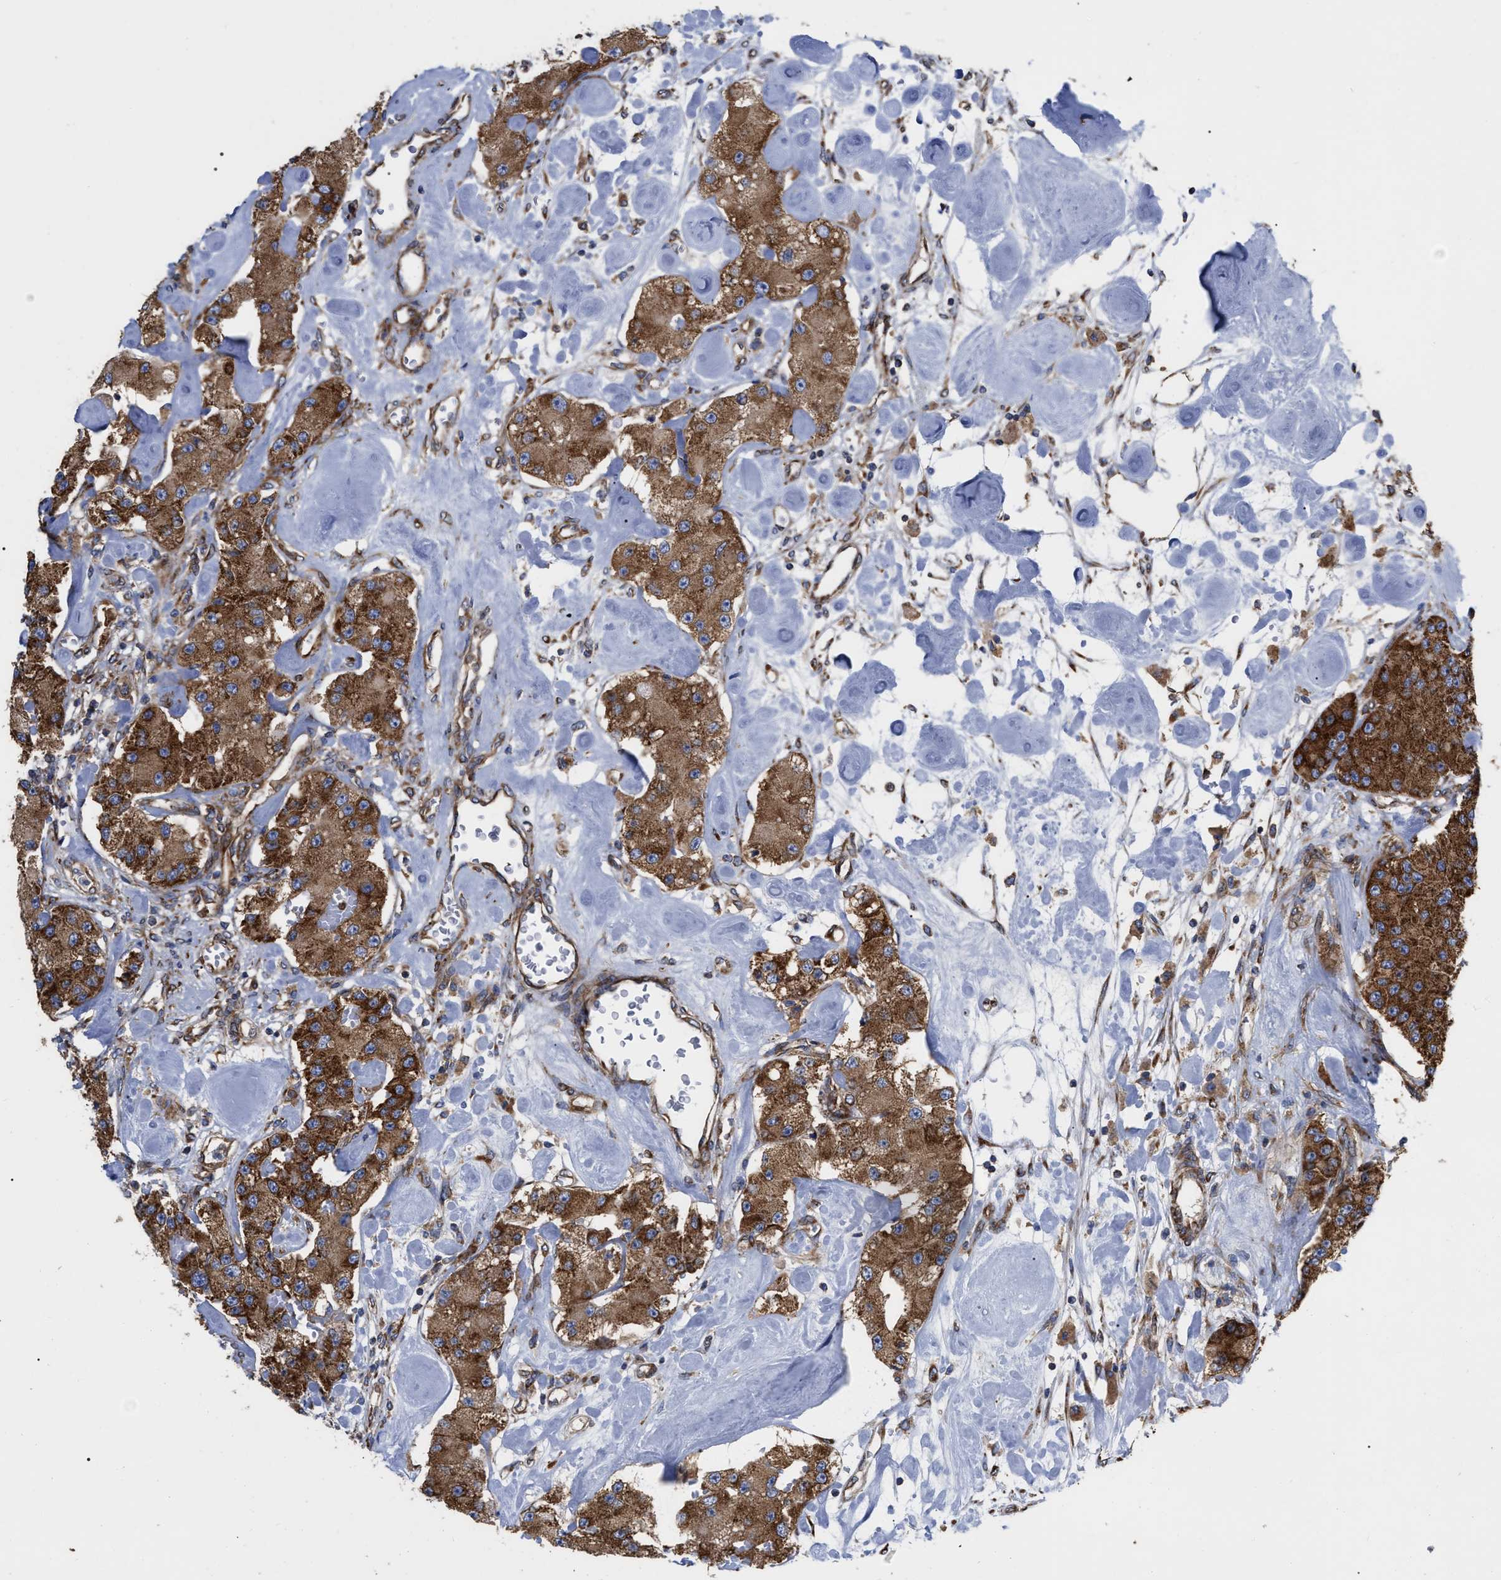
{"staining": {"intensity": "strong", "quantity": ">75%", "location": "cytoplasmic/membranous"}, "tissue": "carcinoid", "cell_type": "Tumor cells", "image_type": "cancer", "snomed": [{"axis": "morphology", "description": "Carcinoid, malignant, NOS"}, {"axis": "topography", "description": "Pancreas"}], "caption": "Protein positivity by immunohistochemistry demonstrates strong cytoplasmic/membranous expression in approximately >75% of tumor cells in malignant carcinoid.", "gene": "FAM120A", "patient": {"sex": "male", "age": 41}}